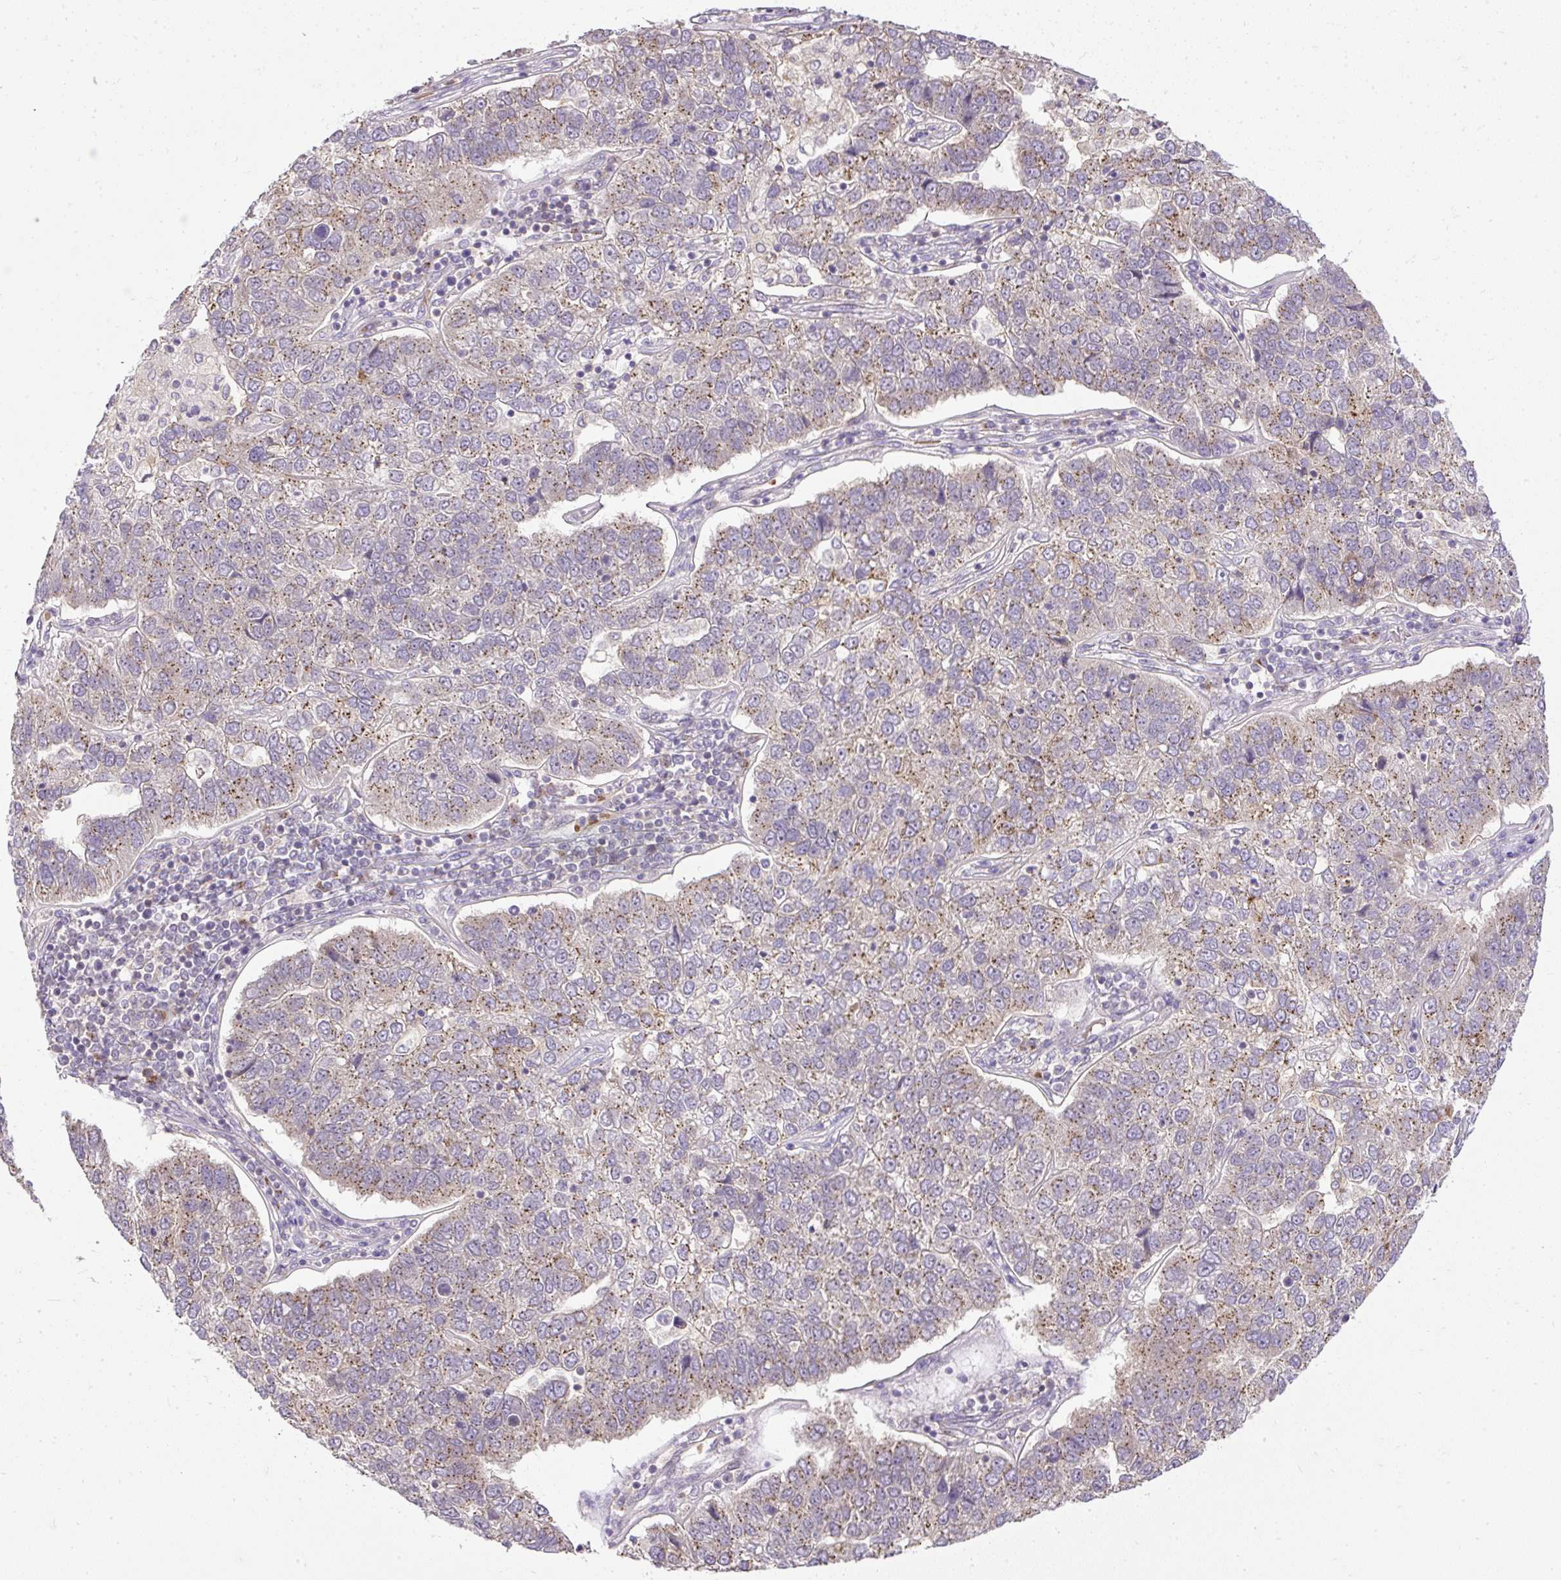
{"staining": {"intensity": "moderate", "quantity": "25%-75%", "location": "cytoplasmic/membranous"}, "tissue": "pancreatic cancer", "cell_type": "Tumor cells", "image_type": "cancer", "snomed": [{"axis": "morphology", "description": "Adenocarcinoma, NOS"}, {"axis": "topography", "description": "Pancreas"}], "caption": "This histopathology image displays IHC staining of pancreatic cancer, with medium moderate cytoplasmic/membranous positivity in about 25%-75% of tumor cells.", "gene": "SMC4", "patient": {"sex": "female", "age": 61}}